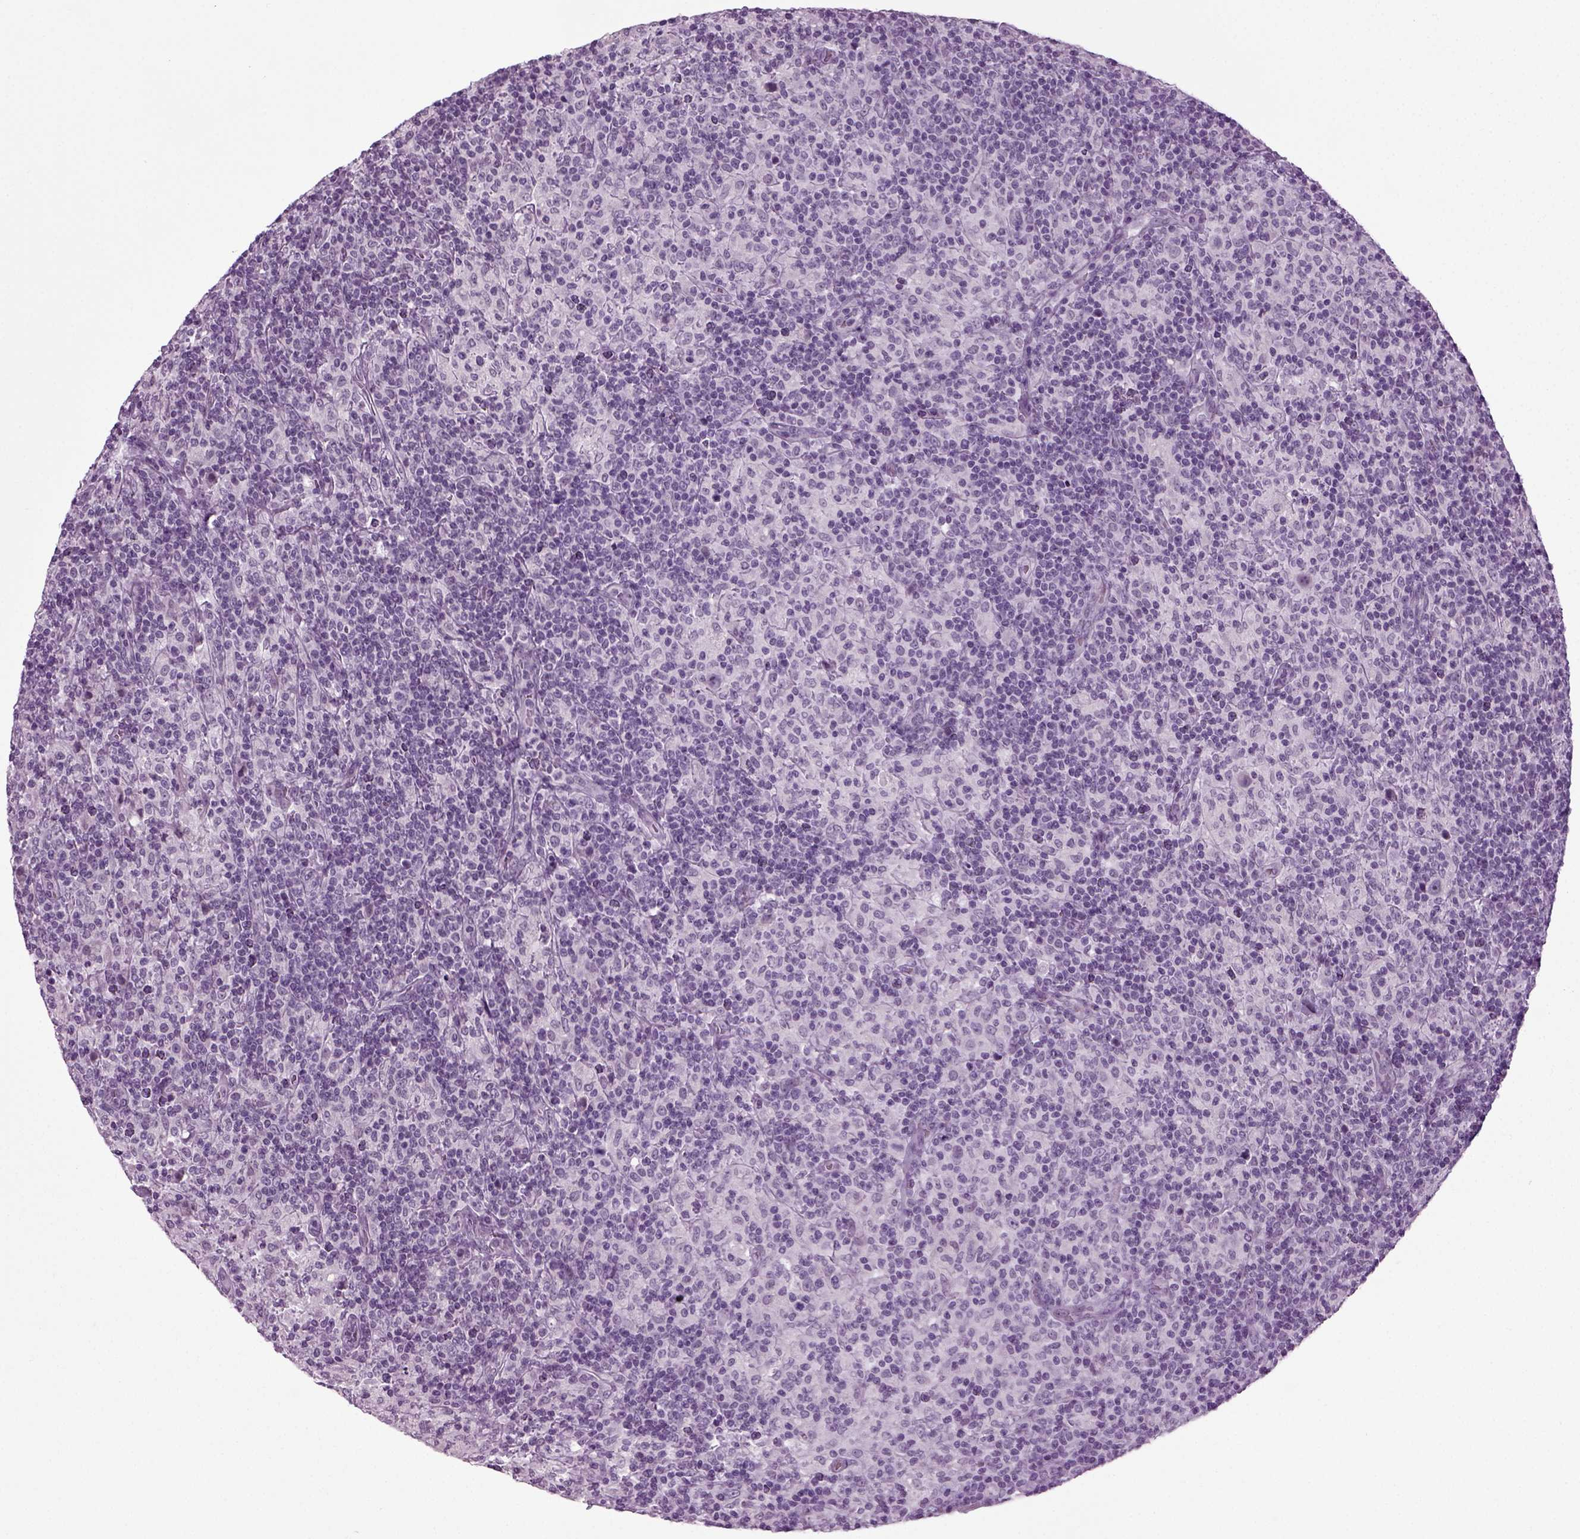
{"staining": {"intensity": "negative", "quantity": "none", "location": "none"}, "tissue": "lymphoma", "cell_type": "Tumor cells", "image_type": "cancer", "snomed": [{"axis": "morphology", "description": "Hodgkin's disease, NOS"}, {"axis": "topography", "description": "Lymph node"}], "caption": "Tumor cells are negative for brown protein staining in lymphoma.", "gene": "ZC2HC1C", "patient": {"sex": "male", "age": 70}}